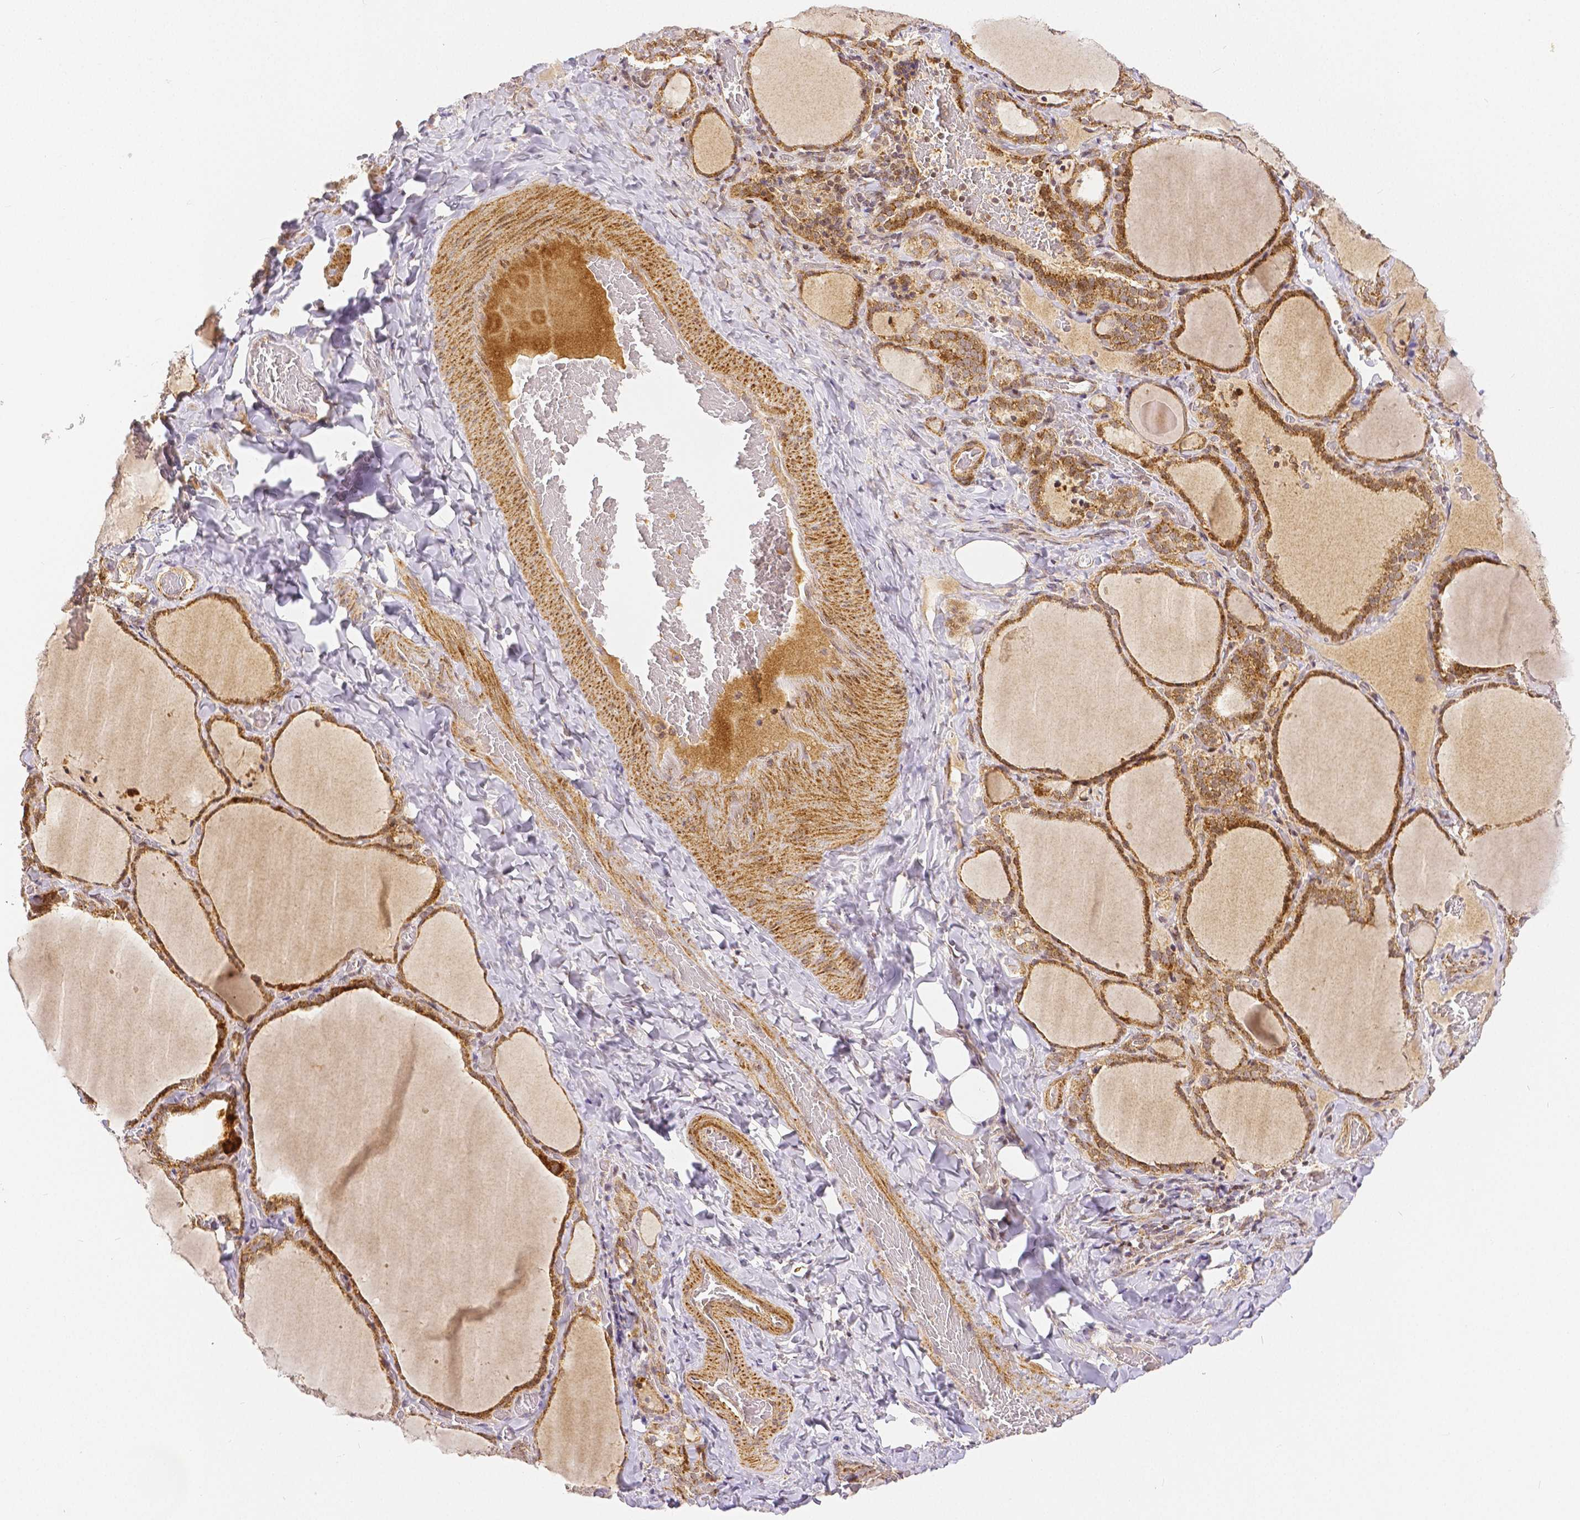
{"staining": {"intensity": "moderate", "quantity": ">75%", "location": "cytoplasmic/membranous,nuclear"}, "tissue": "thyroid gland", "cell_type": "Glandular cells", "image_type": "normal", "snomed": [{"axis": "morphology", "description": "Normal tissue, NOS"}, {"axis": "topography", "description": "Thyroid gland"}], "caption": "Protein analysis of normal thyroid gland displays moderate cytoplasmic/membranous,nuclear expression in approximately >75% of glandular cells.", "gene": "RHOT1", "patient": {"sex": "female", "age": 22}}